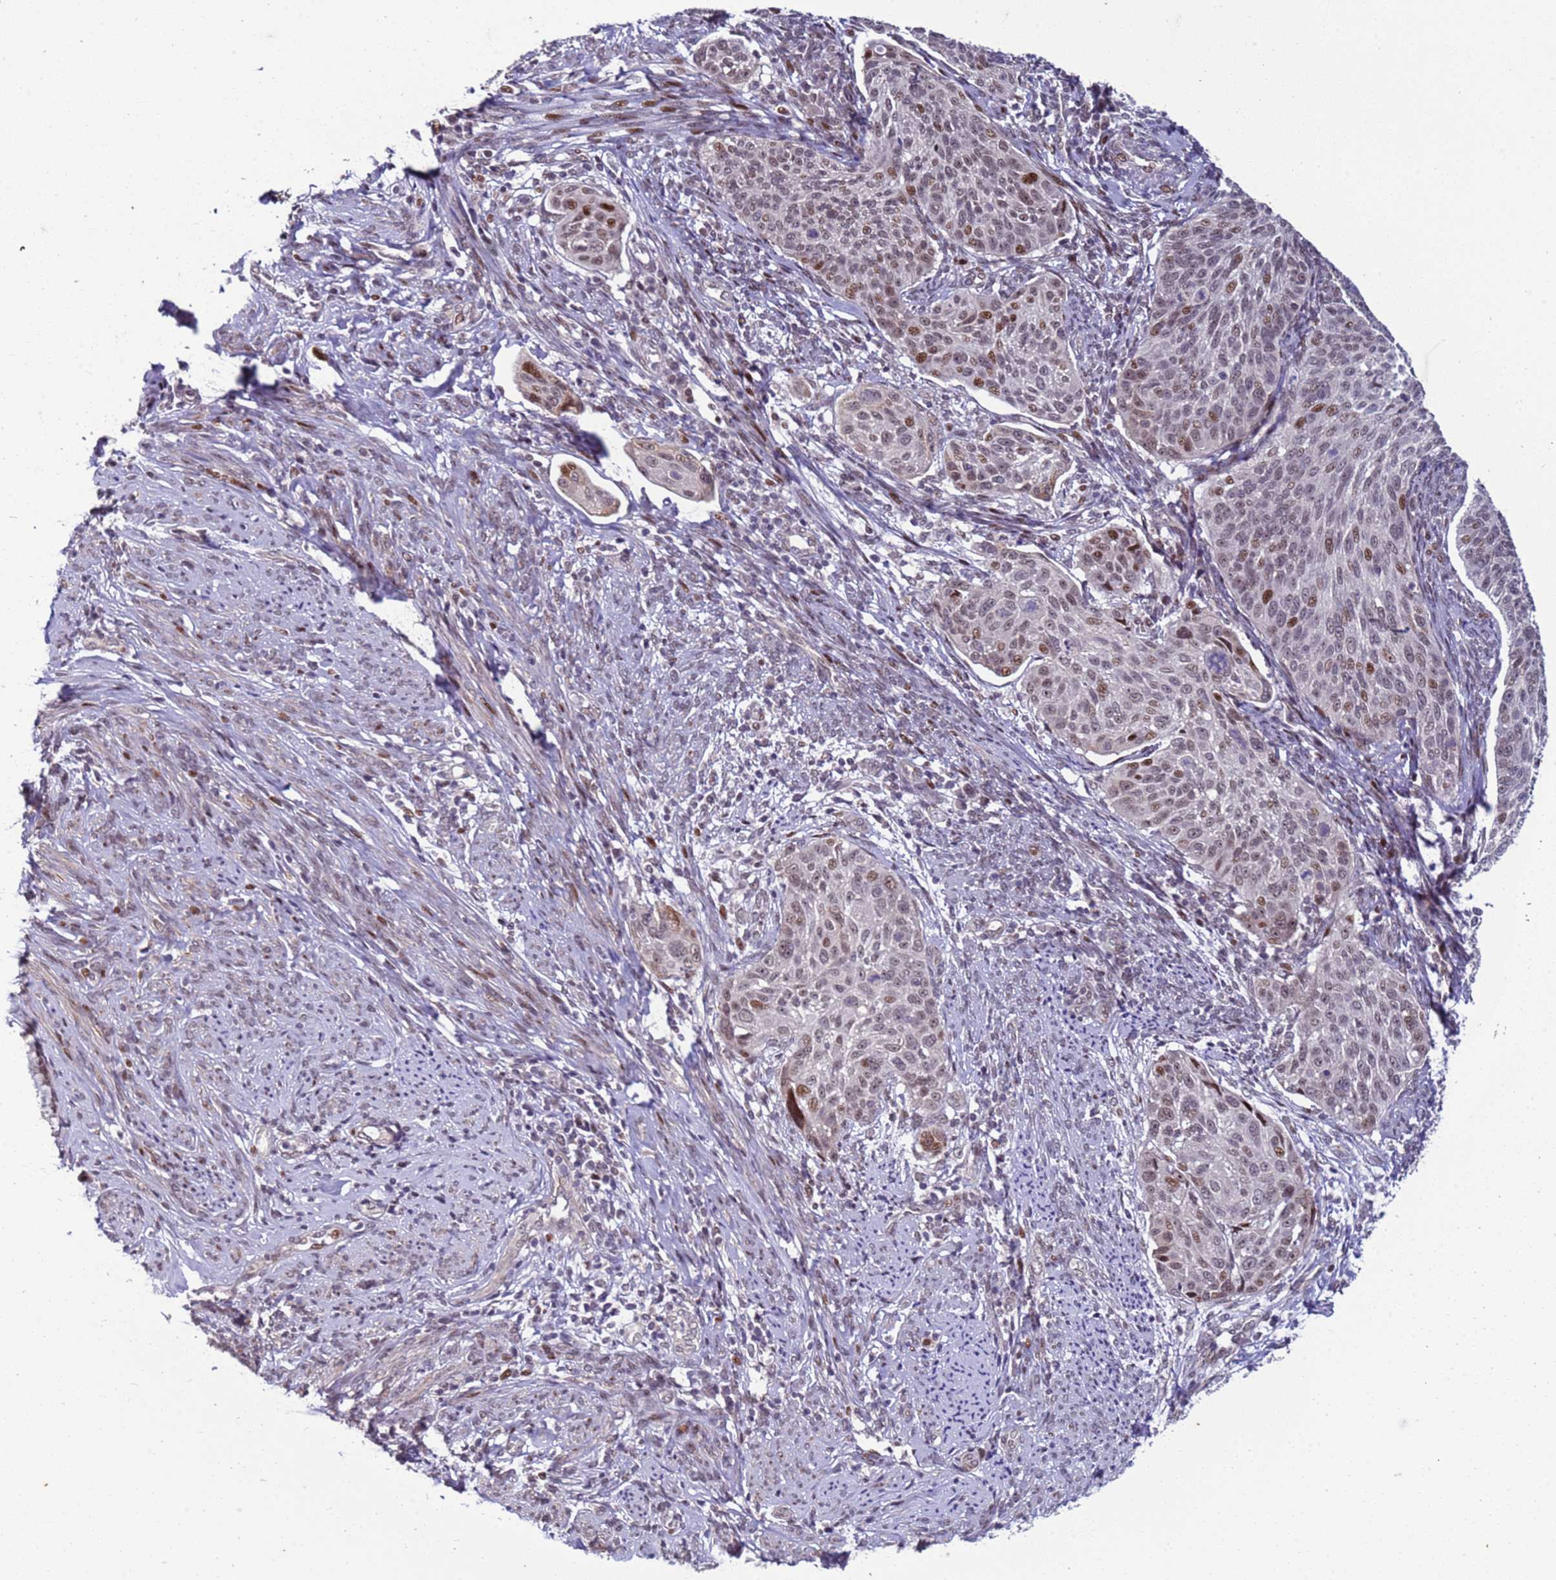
{"staining": {"intensity": "moderate", "quantity": "<25%", "location": "nuclear"}, "tissue": "cervical cancer", "cell_type": "Tumor cells", "image_type": "cancer", "snomed": [{"axis": "morphology", "description": "Squamous cell carcinoma, NOS"}, {"axis": "topography", "description": "Cervix"}], "caption": "DAB (3,3'-diaminobenzidine) immunohistochemical staining of cervical cancer reveals moderate nuclear protein positivity in about <25% of tumor cells.", "gene": "SHC3", "patient": {"sex": "female", "age": 70}}